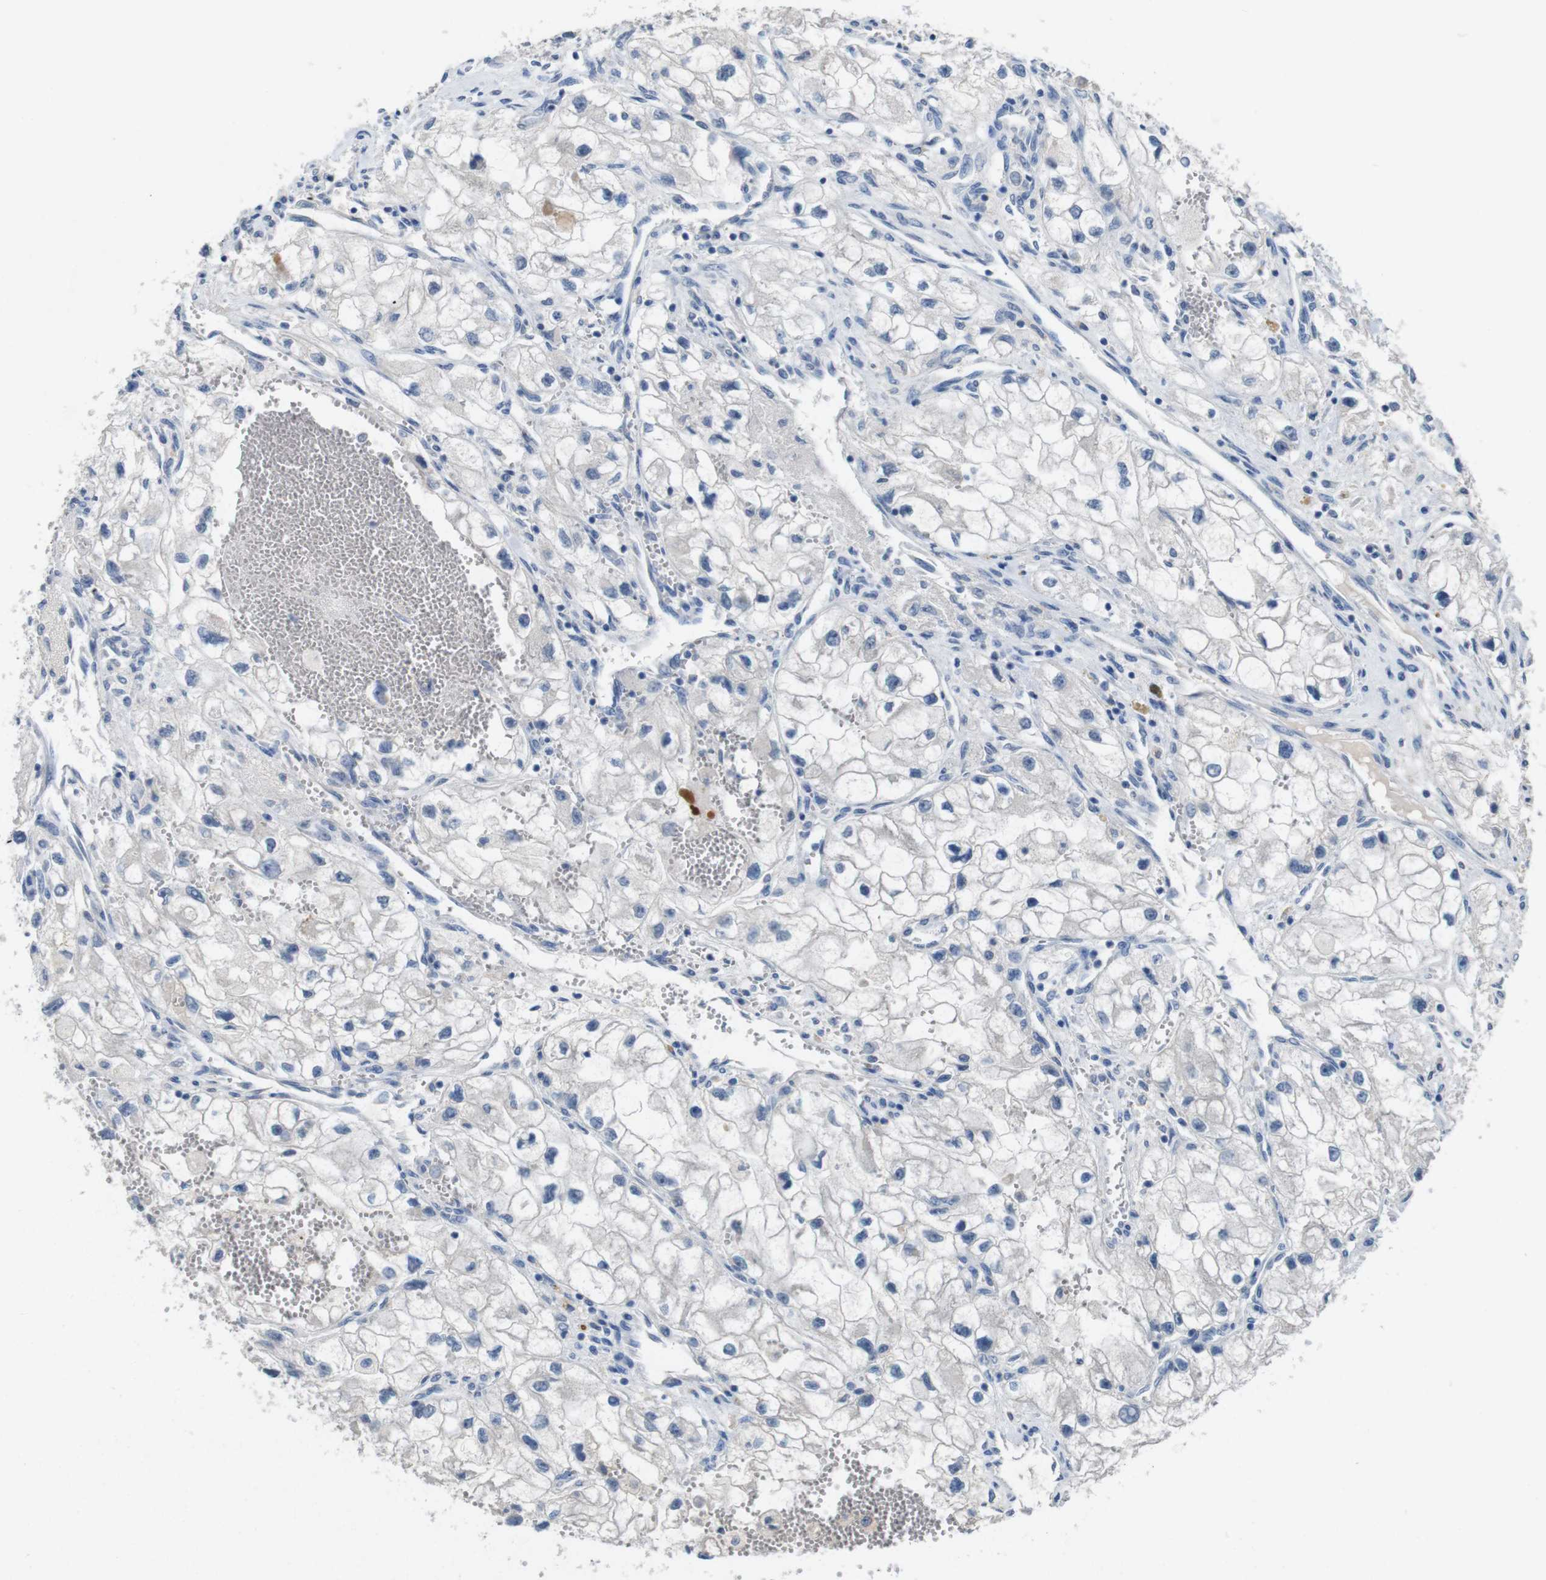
{"staining": {"intensity": "negative", "quantity": "none", "location": "none"}, "tissue": "renal cancer", "cell_type": "Tumor cells", "image_type": "cancer", "snomed": [{"axis": "morphology", "description": "Adenocarcinoma, NOS"}, {"axis": "topography", "description": "Kidney"}], "caption": "Tumor cells show no significant staining in renal cancer (adenocarcinoma). (Immunohistochemistry, brightfield microscopy, high magnification).", "gene": "SLC2A8", "patient": {"sex": "female", "age": 70}}